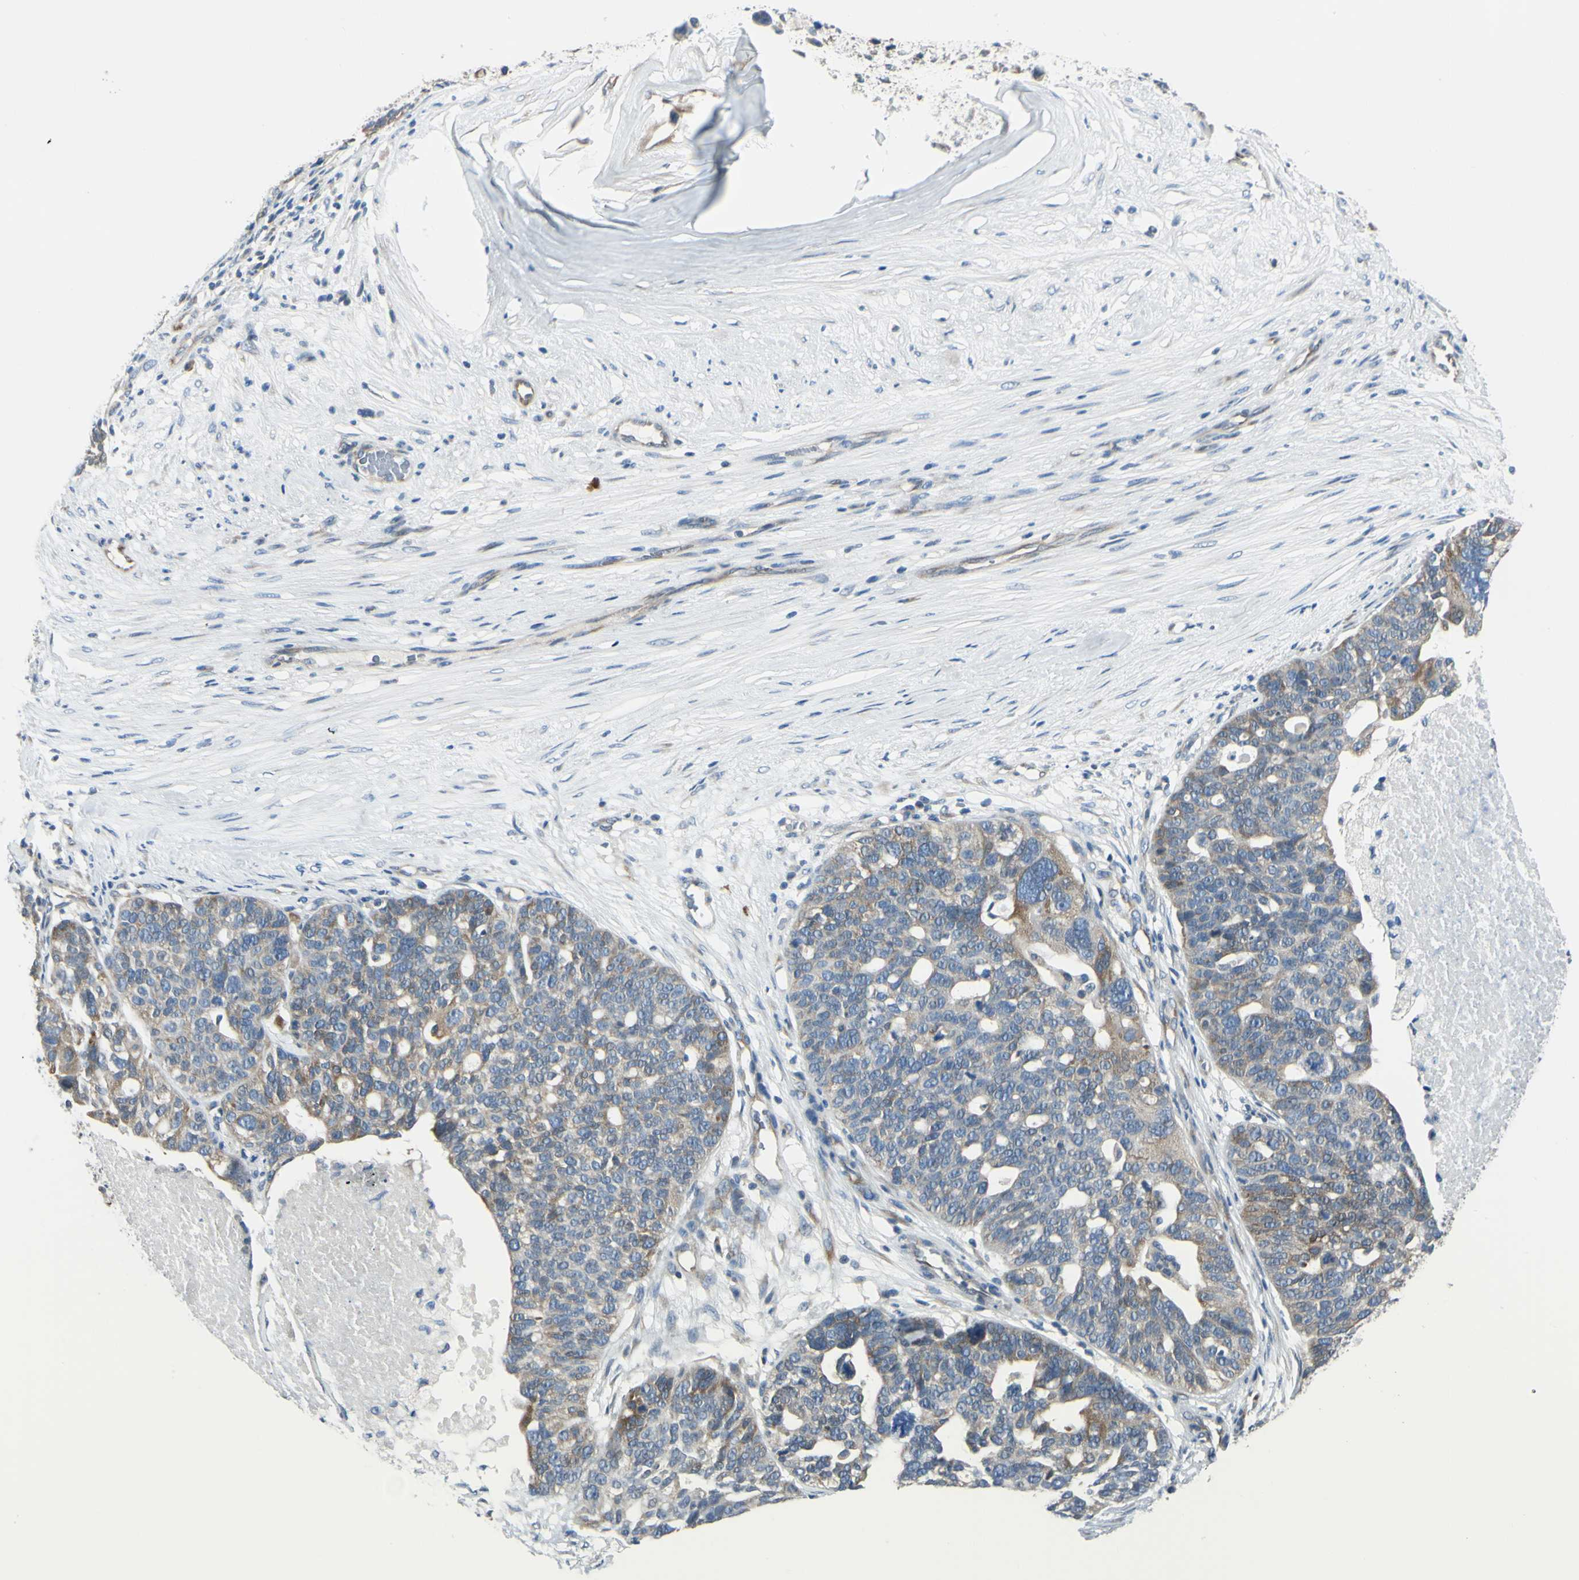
{"staining": {"intensity": "weak", "quantity": ">75%", "location": "cytoplasmic/membranous"}, "tissue": "ovarian cancer", "cell_type": "Tumor cells", "image_type": "cancer", "snomed": [{"axis": "morphology", "description": "Cystadenocarcinoma, serous, NOS"}, {"axis": "topography", "description": "Ovary"}], "caption": "Ovarian cancer stained for a protein reveals weak cytoplasmic/membranous positivity in tumor cells.", "gene": "SELENOS", "patient": {"sex": "female", "age": 59}}